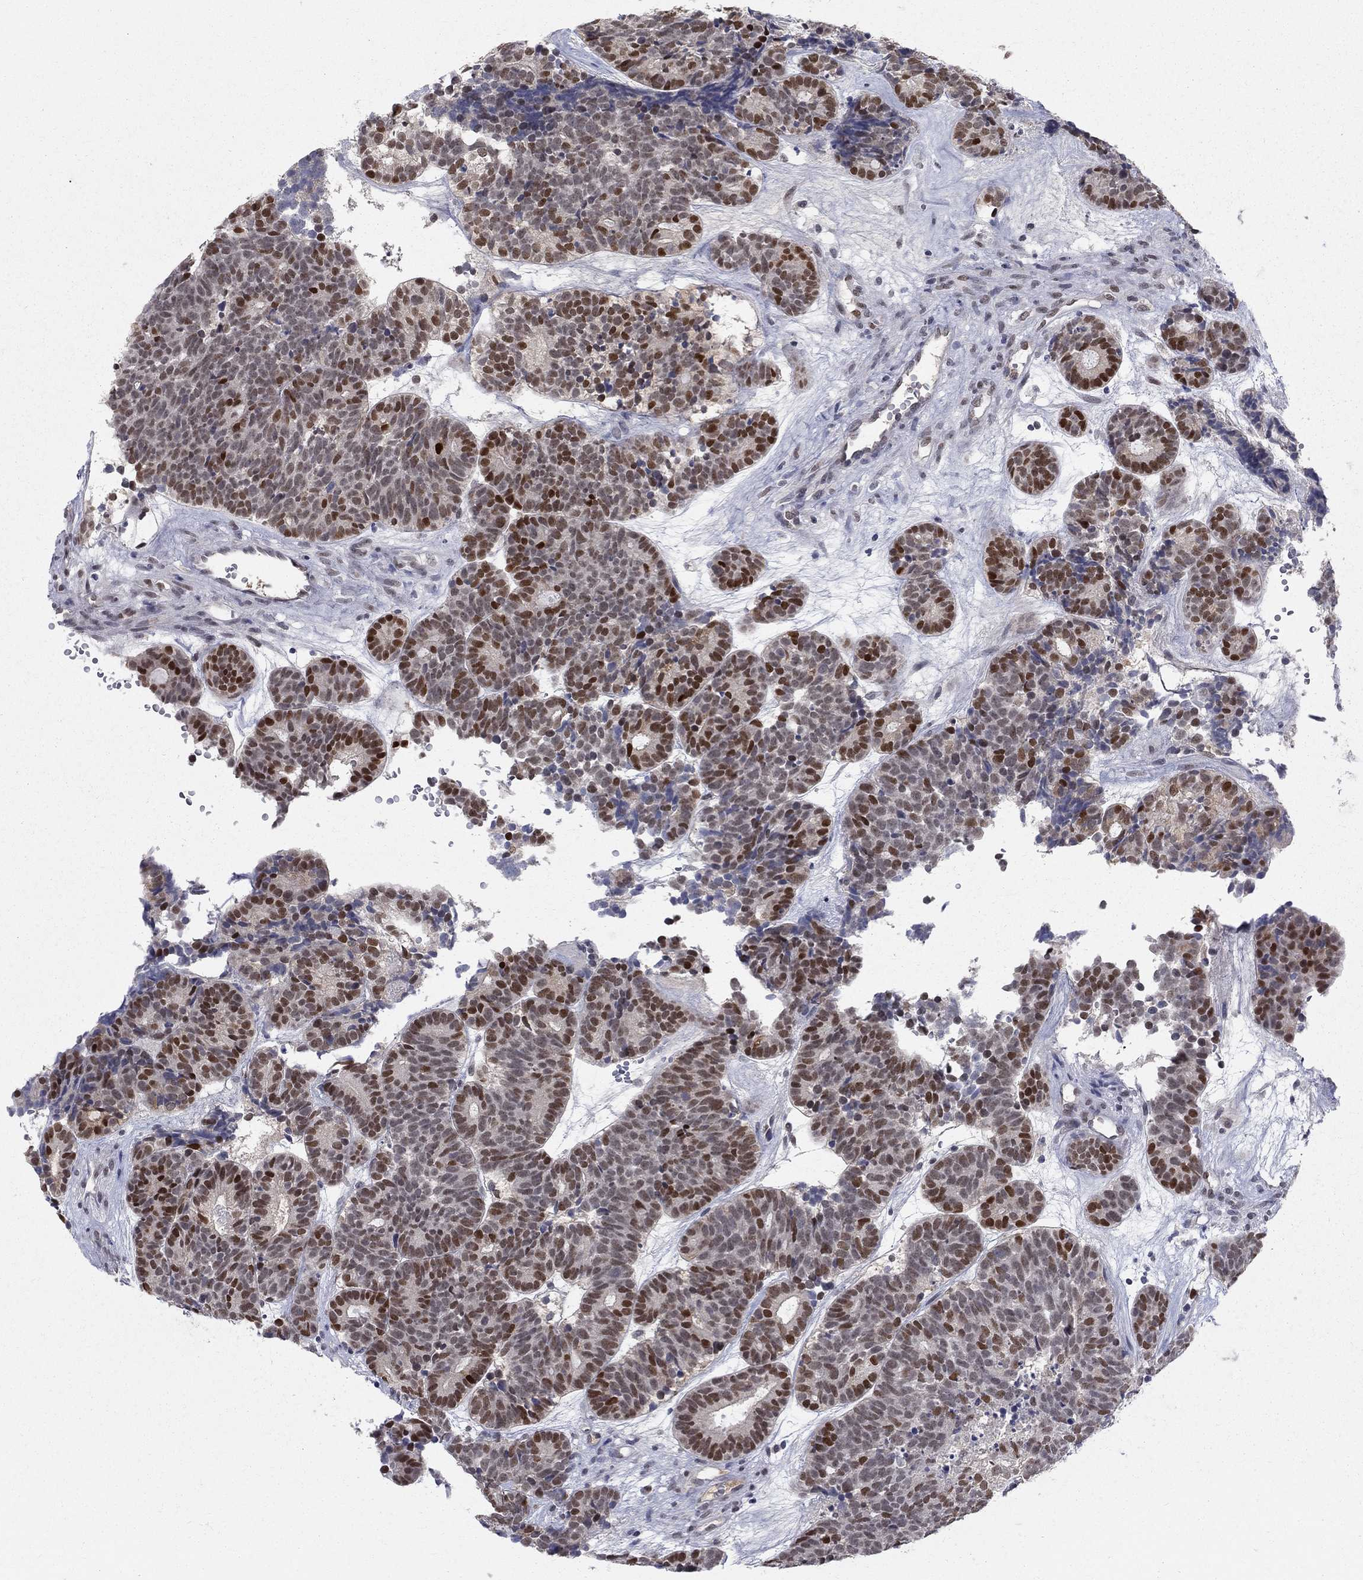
{"staining": {"intensity": "strong", "quantity": "25%-75%", "location": "nuclear"}, "tissue": "head and neck cancer", "cell_type": "Tumor cells", "image_type": "cancer", "snomed": [{"axis": "morphology", "description": "Adenocarcinoma, NOS"}, {"axis": "topography", "description": "Head-Neck"}], "caption": "Immunohistochemical staining of human head and neck cancer exhibits high levels of strong nuclear staining in about 25%-75% of tumor cells.", "gene": "GCFC2", "patient": {"sex": "female", "age": 81}}